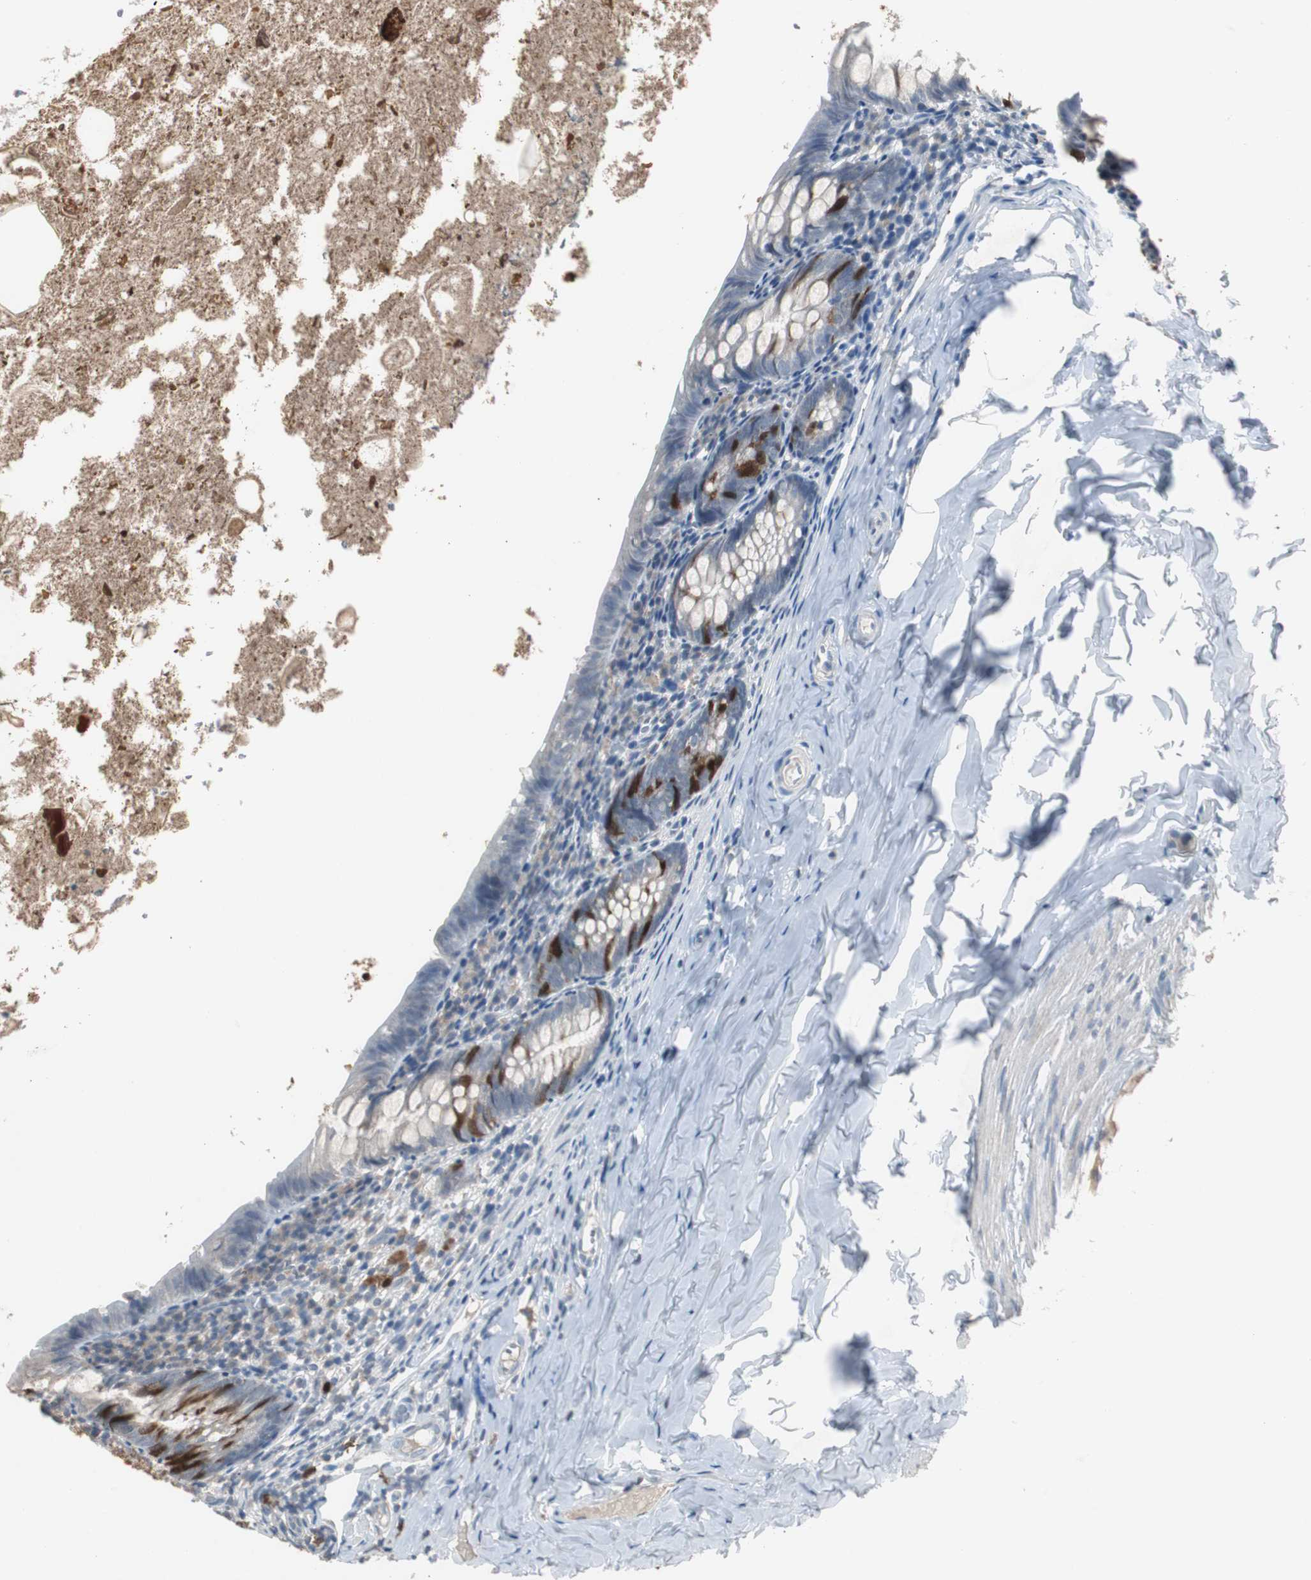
{"staining": {"intensity": "strong", "quantity": "<25%", "location": "cytoplasmic/membranous,nuclear"}, "tissue": "appendix", "cell_type": "Glandular cells", "image_type": "normal", "snomed": [{"axis": "morphology", "description": "Normal tissue, NOS"}, {"axis": "topography", "description": "Appendix"}], "caption": "The histopathology image demonstrates immunohistochemical staining of unremarkable appendix. There is strong cytoplasmic/membranous,nuclear staining is seen in approximately <25% of glandular cells.", "gene": "TK1", "patient": {"sex": "female", "age": 10}}